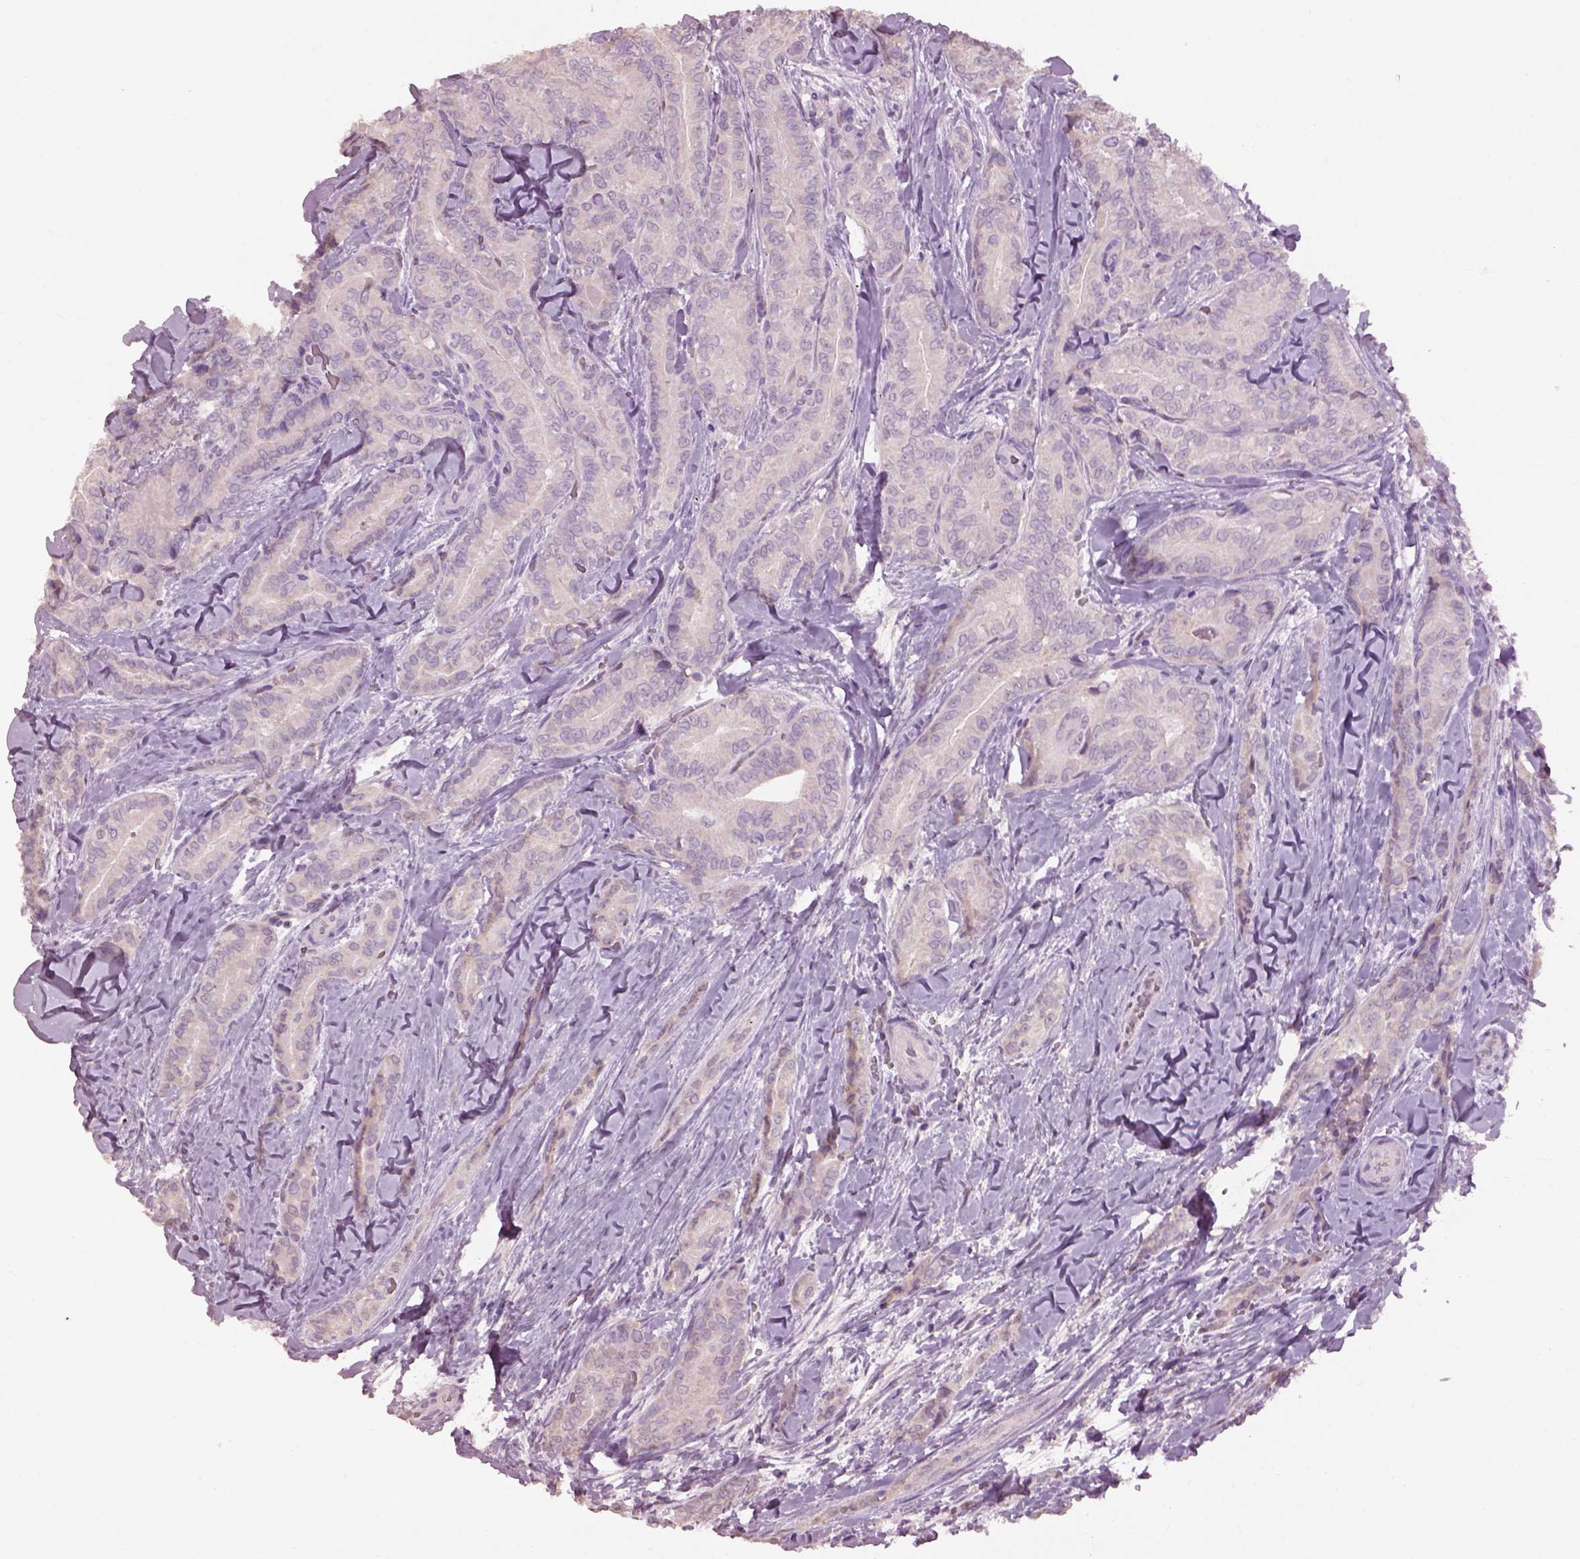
{"staining": {"intensity": "negative", "quantity": "none", "location": "none"}, "tissue": "thyroid cancer", "cell_type": "Tumor cells", "image_type": "cancer", "snomed": [{"axis": "morphology", "description": "Papillary adenocarcinoma, NOS"}, {"axis": "topography", "description": "Thyroid gland"}], "caption": "DAB immunohistochemical staining of human thyroid papillary adenocarcinoma demonstrates no significant expression in tumor cells.", "gene": "KCNIP3", "patient": {"sex": "male", "age": 61}}